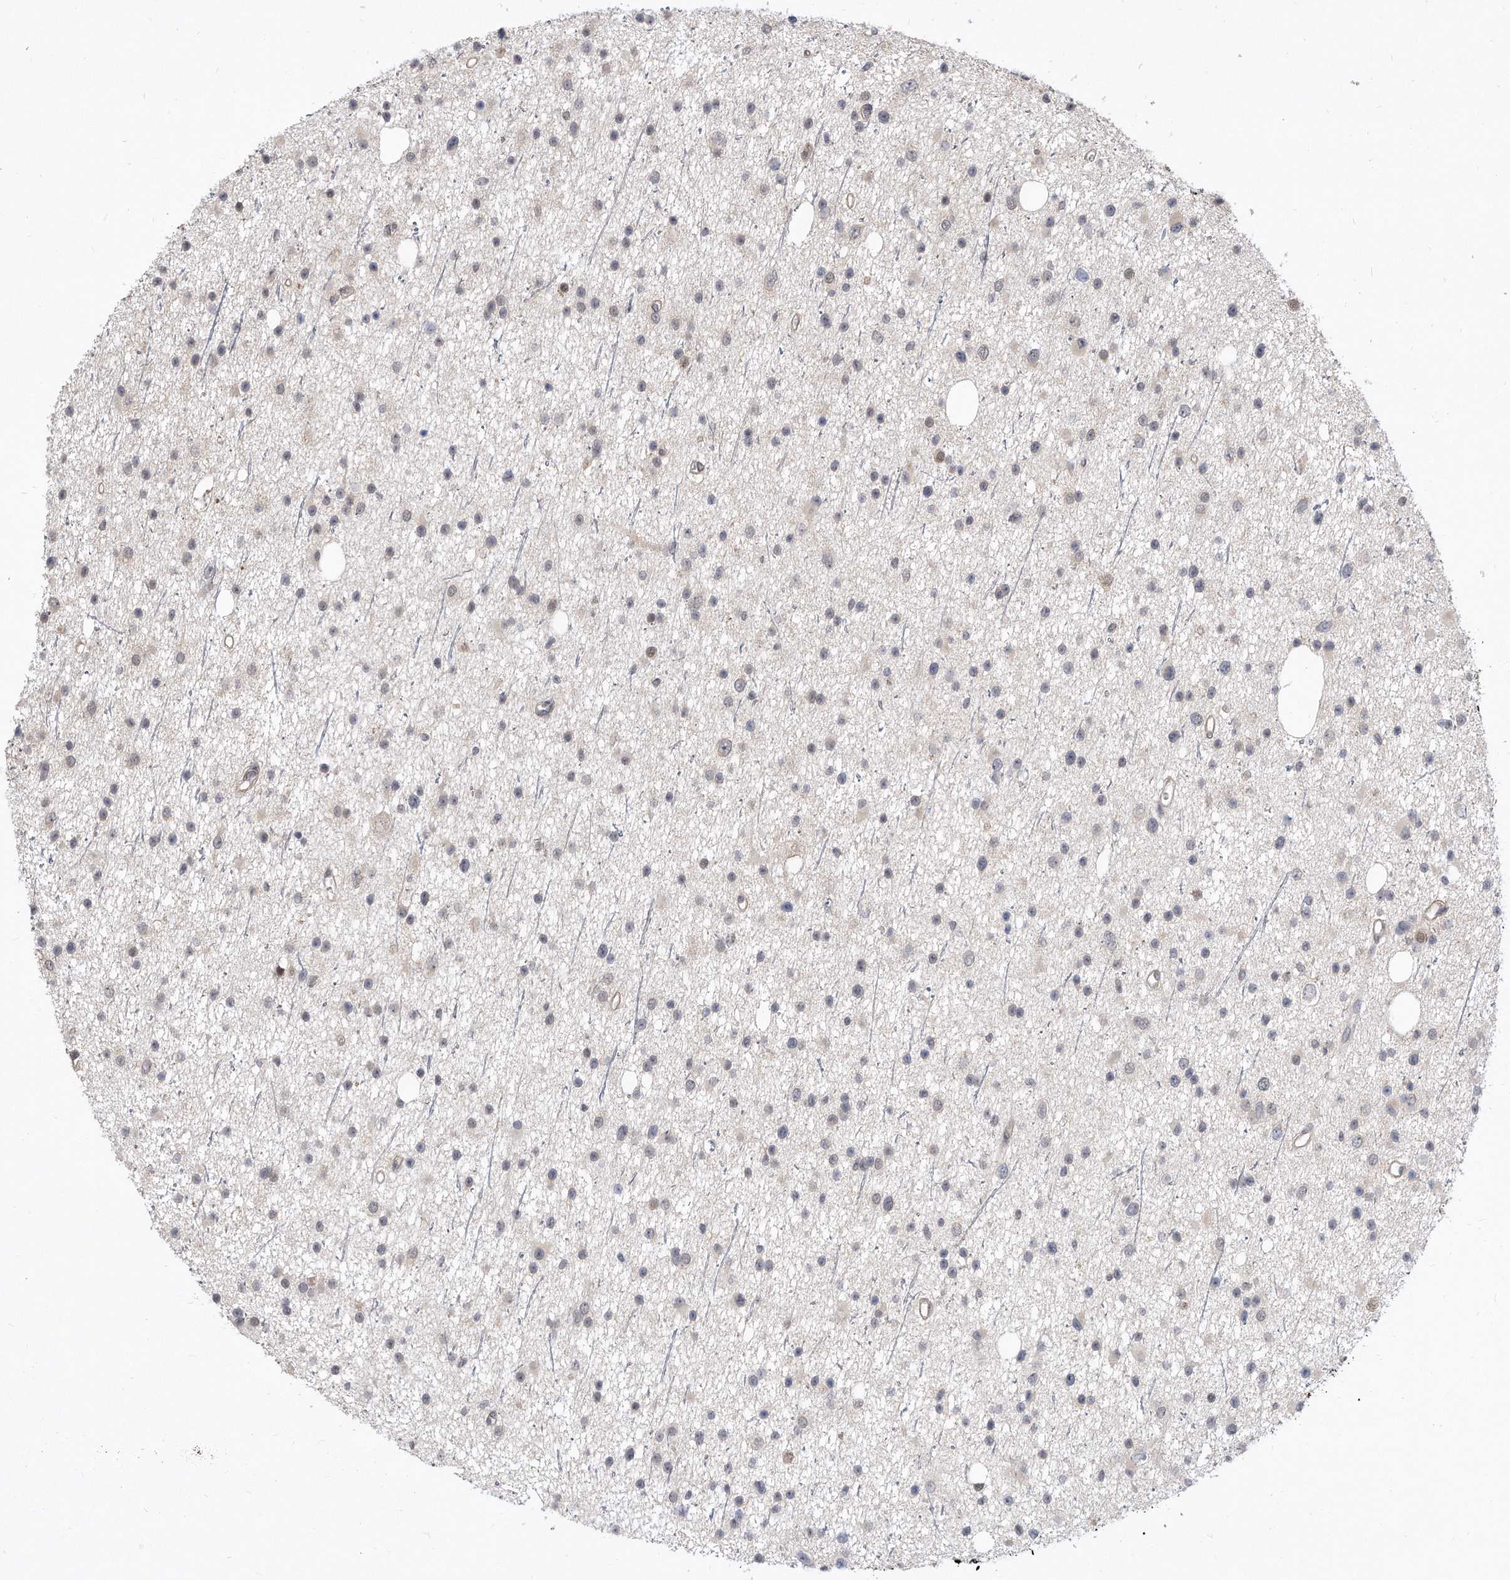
{"staining": {"intensity": "negative", "quantity": "none", "location": "none"}, "tissue": "glioma", "cell_type": "Tumor cells", "image_type": "cancer", "snomed": [{"axis": "morphology", "description": "Glioma, malignant, Low grade"}, {"axis": "topography", "description": "Cerebral cortex"}], "caption": "Protein analysis of glioma reveals no significant positivity in tumor cells.", "gene": "TCP1", "patient": {"sex": "female", "age": 39}}